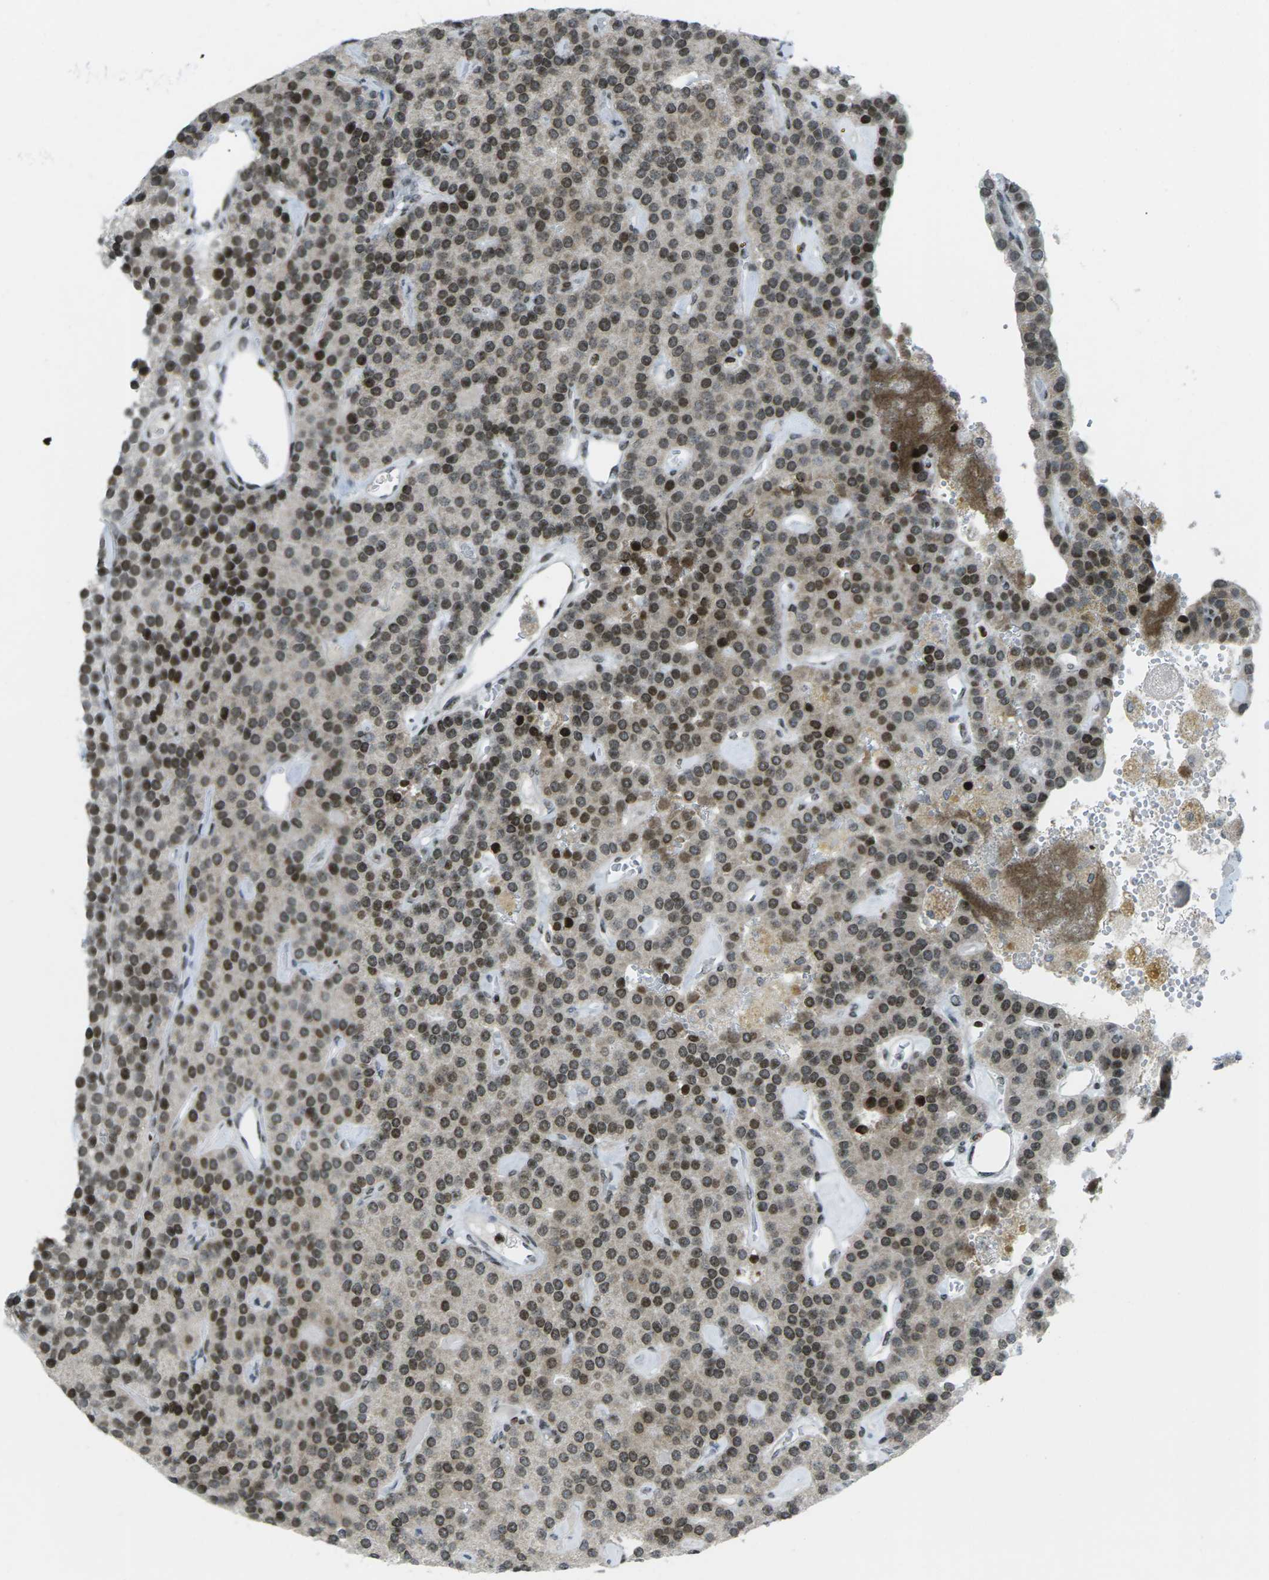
{"staining": {"intensity": "moderate", "quantity": ">75%", "location": "nuclear"}, "tissue": "parathyroid gland", "cell_type": "Glandular cells", "image_type": "normal", "snomed": [{"axis": "morphology", "description": "Normal tissue, NOS"}, {"axis": "morphology", "description": "Adenoma, NOS"}, {"axis": "topography", "description": "Parathyroid gland"}], "caption": "Immunohistochemistry (IHC) (DAB (3,3'-diaminobenzidine)) staining of unremarkable parathyroid gland shows moderate nuclear protein positivity in about >75% of glandular cells.", "gene": "EME1", "patient": {"sex": "female", "age": 86}}